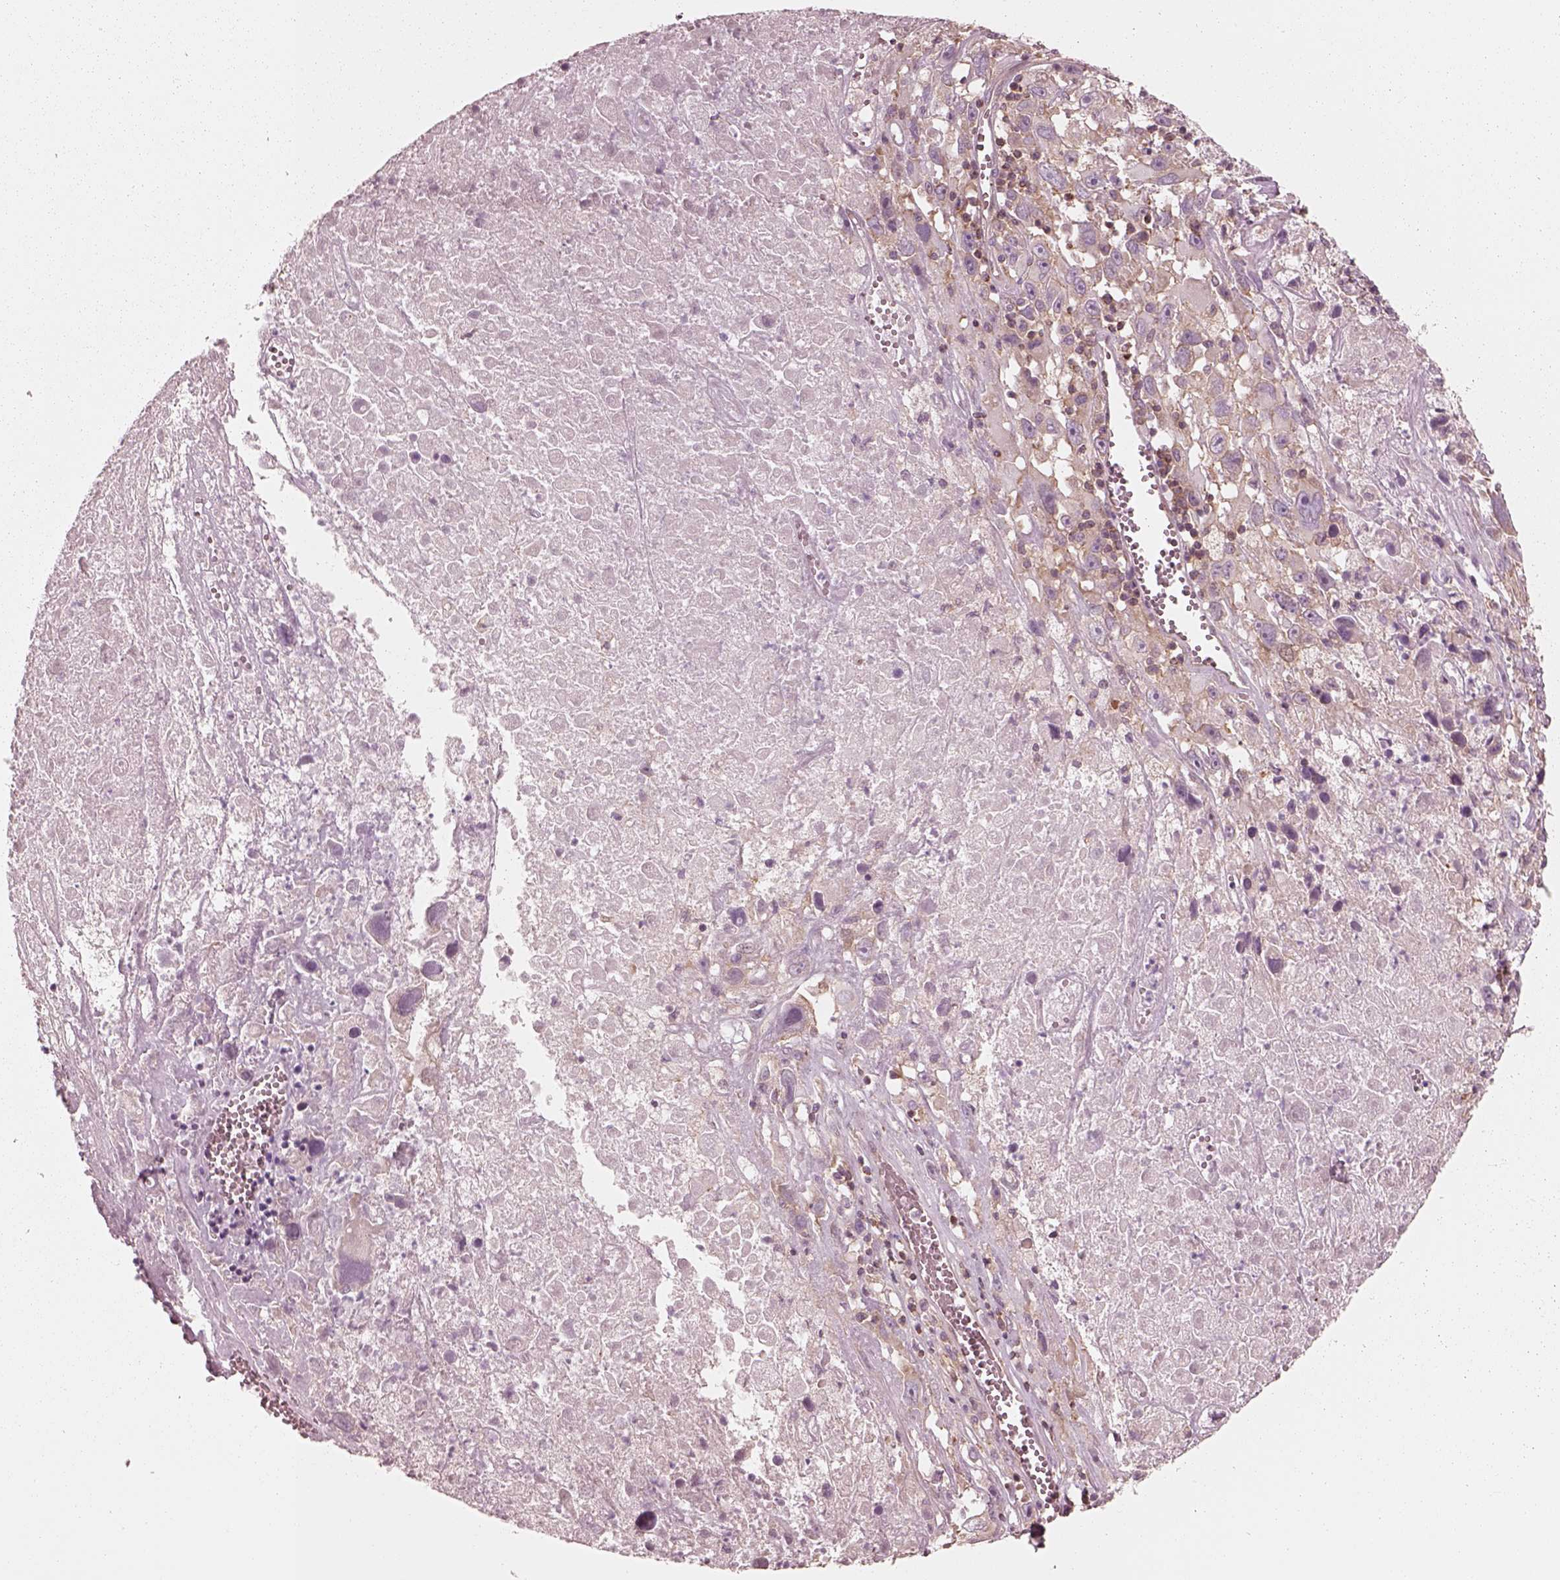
{"staining": {"intensity": "weak", "quantity": ">75%", "location": "cytoplasmic/membranous"}, "tissue": "melanoma", "cell_type": "Tumor cells", "image_type": "cancer", "snomed": [{"axis": "morphology", "description": "Malignant melanoma, Metastatic site"}, {"axis": "topography", "description": "Lymph node"}], "caption": "Malignant melanoma (metastatic site) stained with DAB (3,3'-diaminobenzidine) immunohistochemistry (IHC) demonstrates low levels of weak cytoplasmic/membranous staining in approximately >75% of tumor cells. The staining is performed using DAB (3,3'-diaminobenzidine) brown chromogen to label protein expression. The nuclei are counter-stained blue using hematoxylin.", "gene": "CNOT2", "patient": {"sex": "male", "age": 50}}